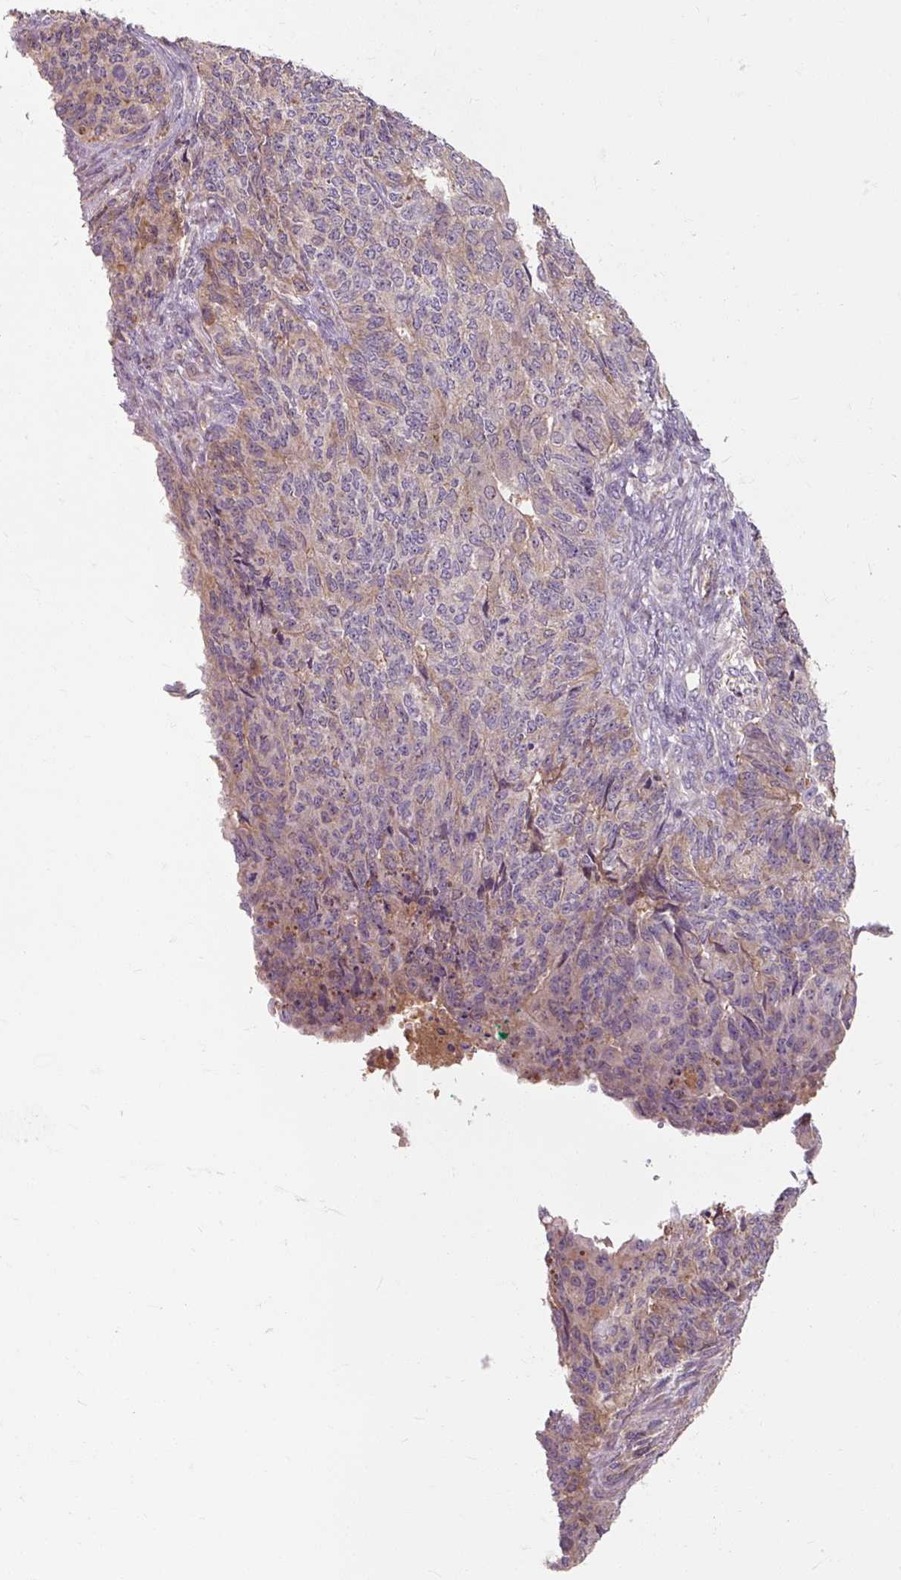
{"staining": {"intensity": "weak", "quantity": "<25%", "location": "cytoplasmic/membranous"}, "tissue": "endometrial cancer", "cell_type": "Tumor cells", "image_type": "cancer", "snomed": [{"axis": "morphology", "description": "Adenocarcinoma, NOS"}, {"axis": "topography", "description": "Endometrium"}], "caption": "High power microscopy histopathology image of an IHC histopathology image of adenocarcinoma (endometrial), revealing no significant staining in tumor cells.", "gene": "TSEN54", "patient": {"sex": "female", "age": 32}}